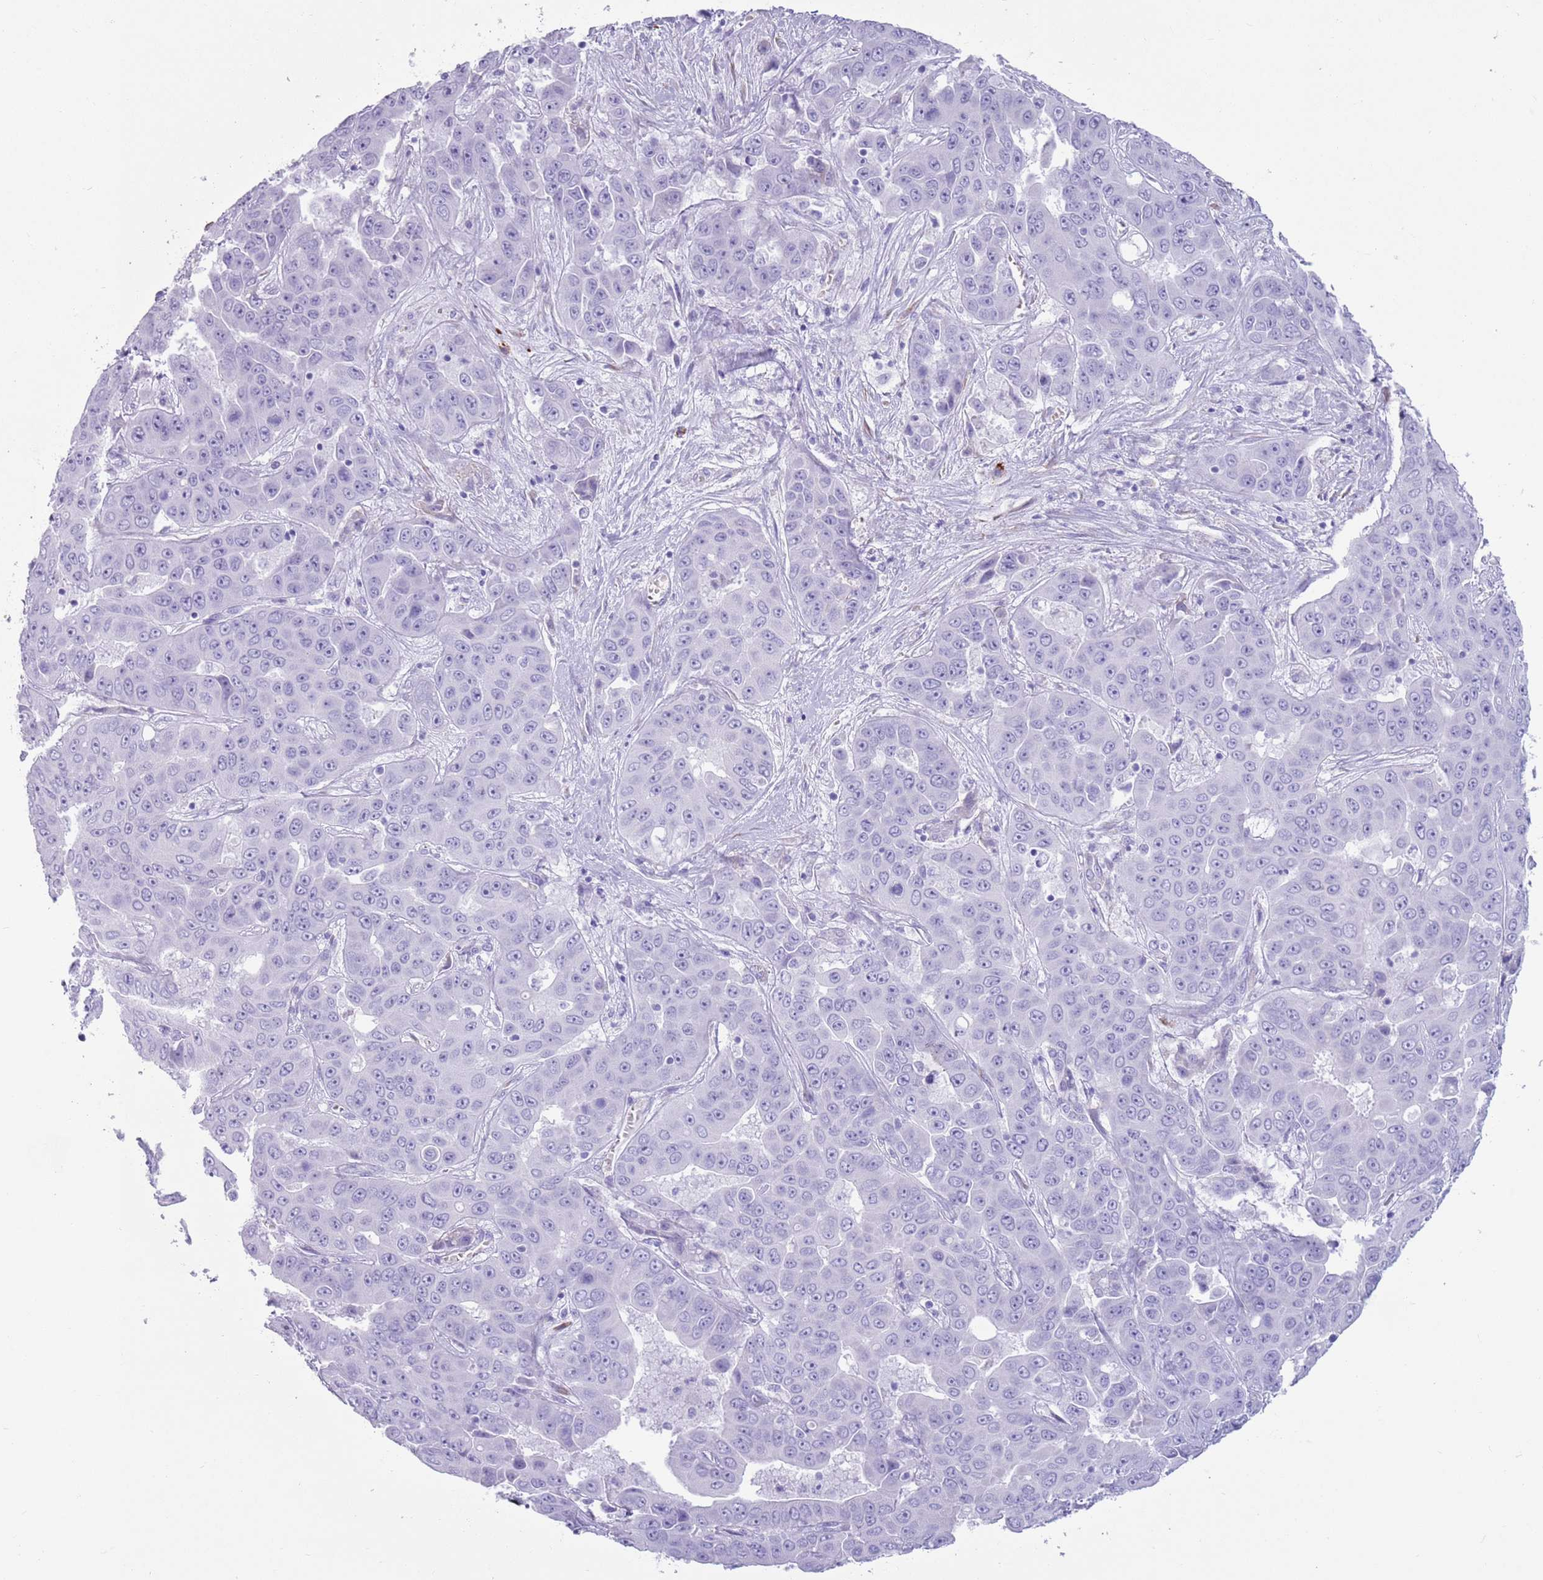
{"staining": {"intensity": "negative", "quantity": "none", "location": "none"}, "tissue": "liver cancer", "cell_type": "Tumor cells", "image_type": "cancer", "snomed": [{"axis": "morphology", "description": "Cholangiocarcinoma"}, {"axis": "topography", "description": "Liver"}], "caption": "A photomicrograph of liver cancer (cholangiocarcinoma) stained for a protein displays no brown staining in tumor cells.", "gene": "LY6G5B", "patient": {"sex": "female", "age": 52}}